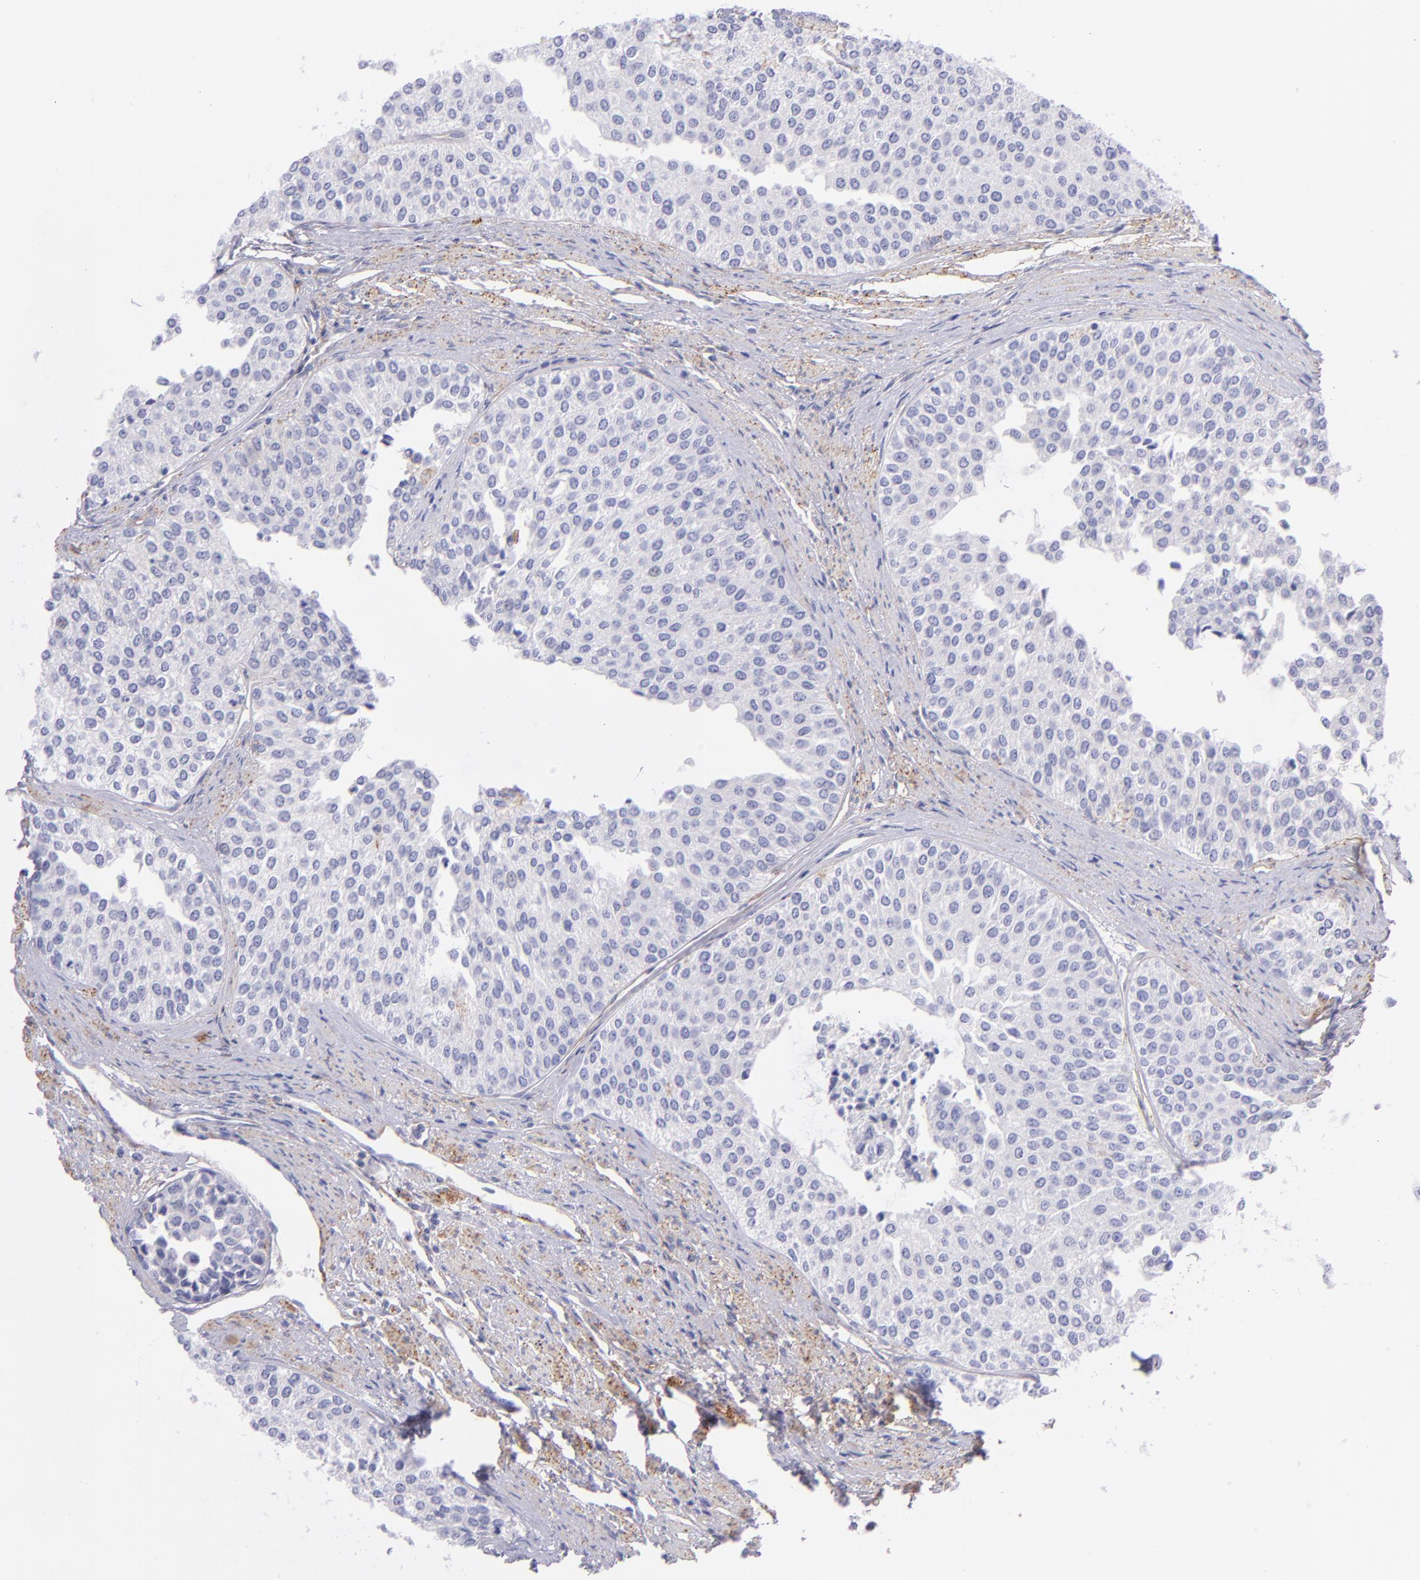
{"staining": {"intensity": "negative", "quantity": "none", "location": "none"}, "tissue": "urothelial cancer", "cell_type": "Tumor cells", "image_type": "cancer", "snomed": [{"axis": "morphology", "description": "Urothelial carcinoma, Low grade"}, {"axis": "topography", "description": "Urinary bladder"}], "caption": "Histopathology image shows no significant protein positivity in tumor cells of urothelial cancer.", "gene": "CD81", "patient": {"sex": "female", "age": 73}}